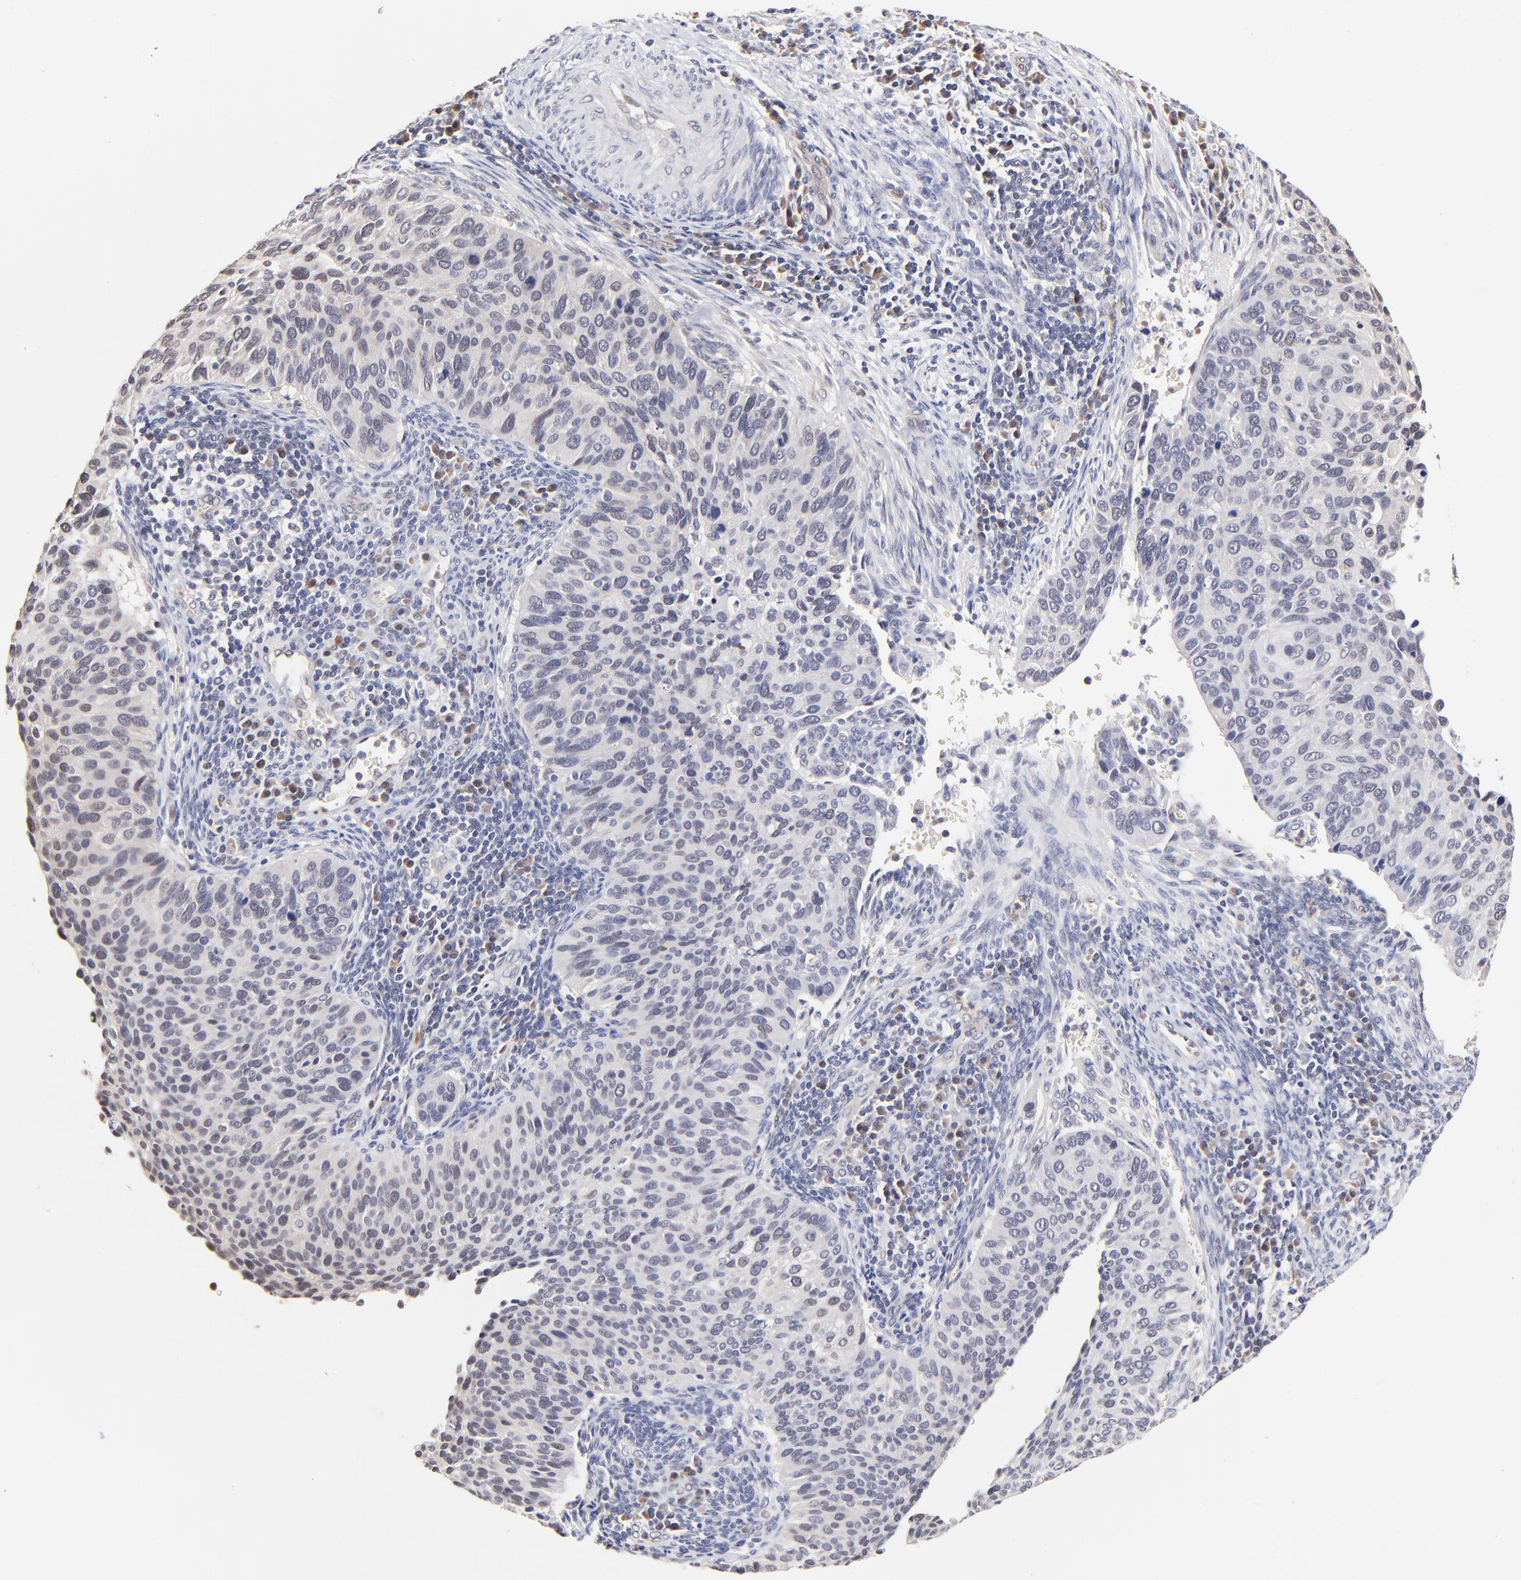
{"staining": {"intensity": "negative", "quantity": "none", "location": "none"}, "tissue": "cervical cancer", "cell_type": "Tumor cells", "image_type": "cancer", "snomed": [{"axis": "morphology", "description": "Adenocarcinoma, NOS"}, {"axis": "topography", "description": "Cervix"}], "caption": "Immunohistochemistry (IHC) of cervical cancer displays no staining in tumor cells.", "gene": "ZNF10", "patient": {"sex": "female", "age": 29}}